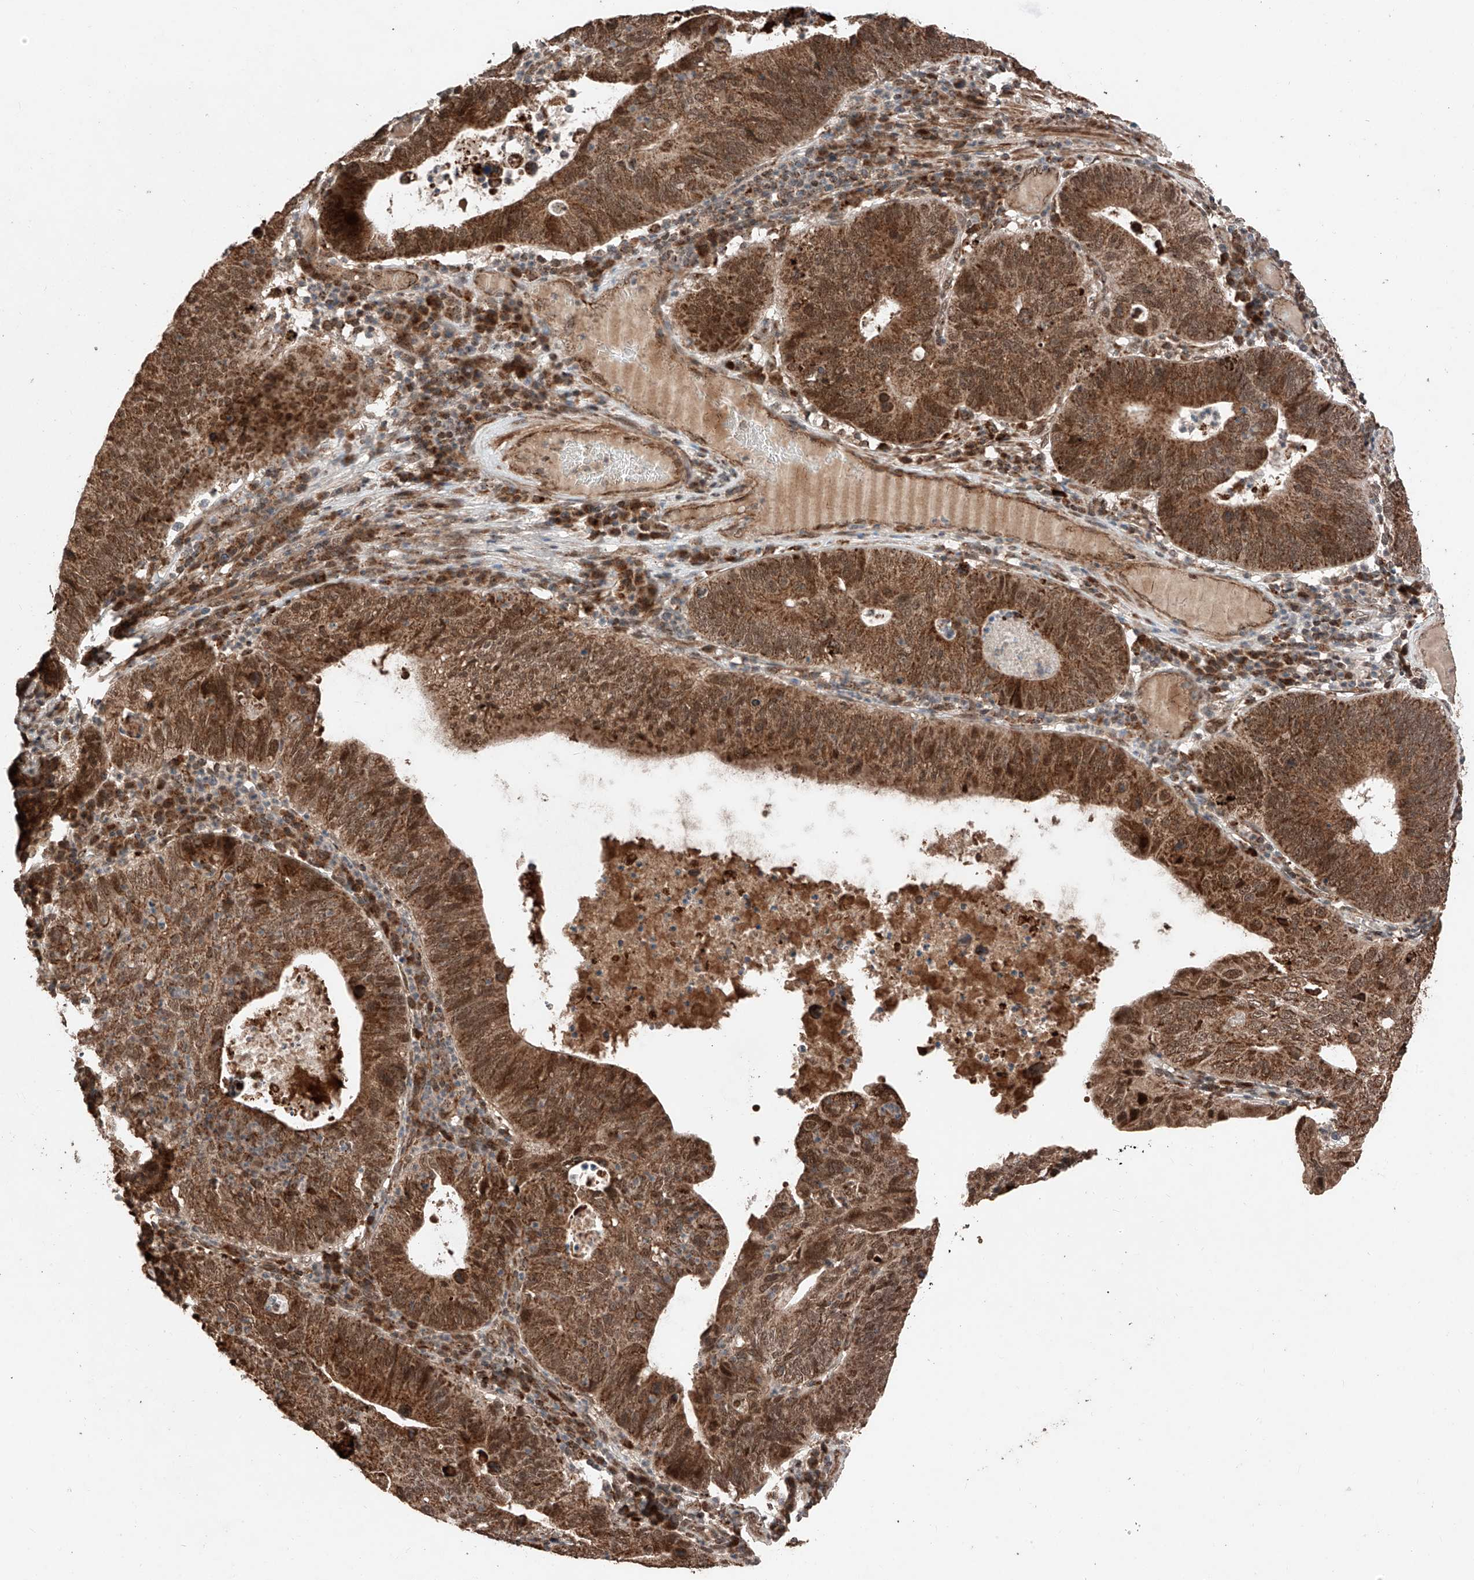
{"staining": {"intensity": "moderate", "quantity": ">75%", "location": "cytoplasmic/membranous,nuclear"}, "tissue": "stomach cancer", "cell_type": "Tumor cells", "image_type": "cancer", "snomed": [{"axis": "morphology", "description": "Adenocarcinoma, NOS"}, {"axis": "topography", "description": "Stomach"}], "caption": "The histopathology image displays staining of stomach cancer (adenocarcinoma), revealing moderate cytoplasmic/membranous and nuclear protein staining (brown color) within tumor cells.", "gene": "ZSCAN29", "patient": {"sex": "male", "age": 59}}